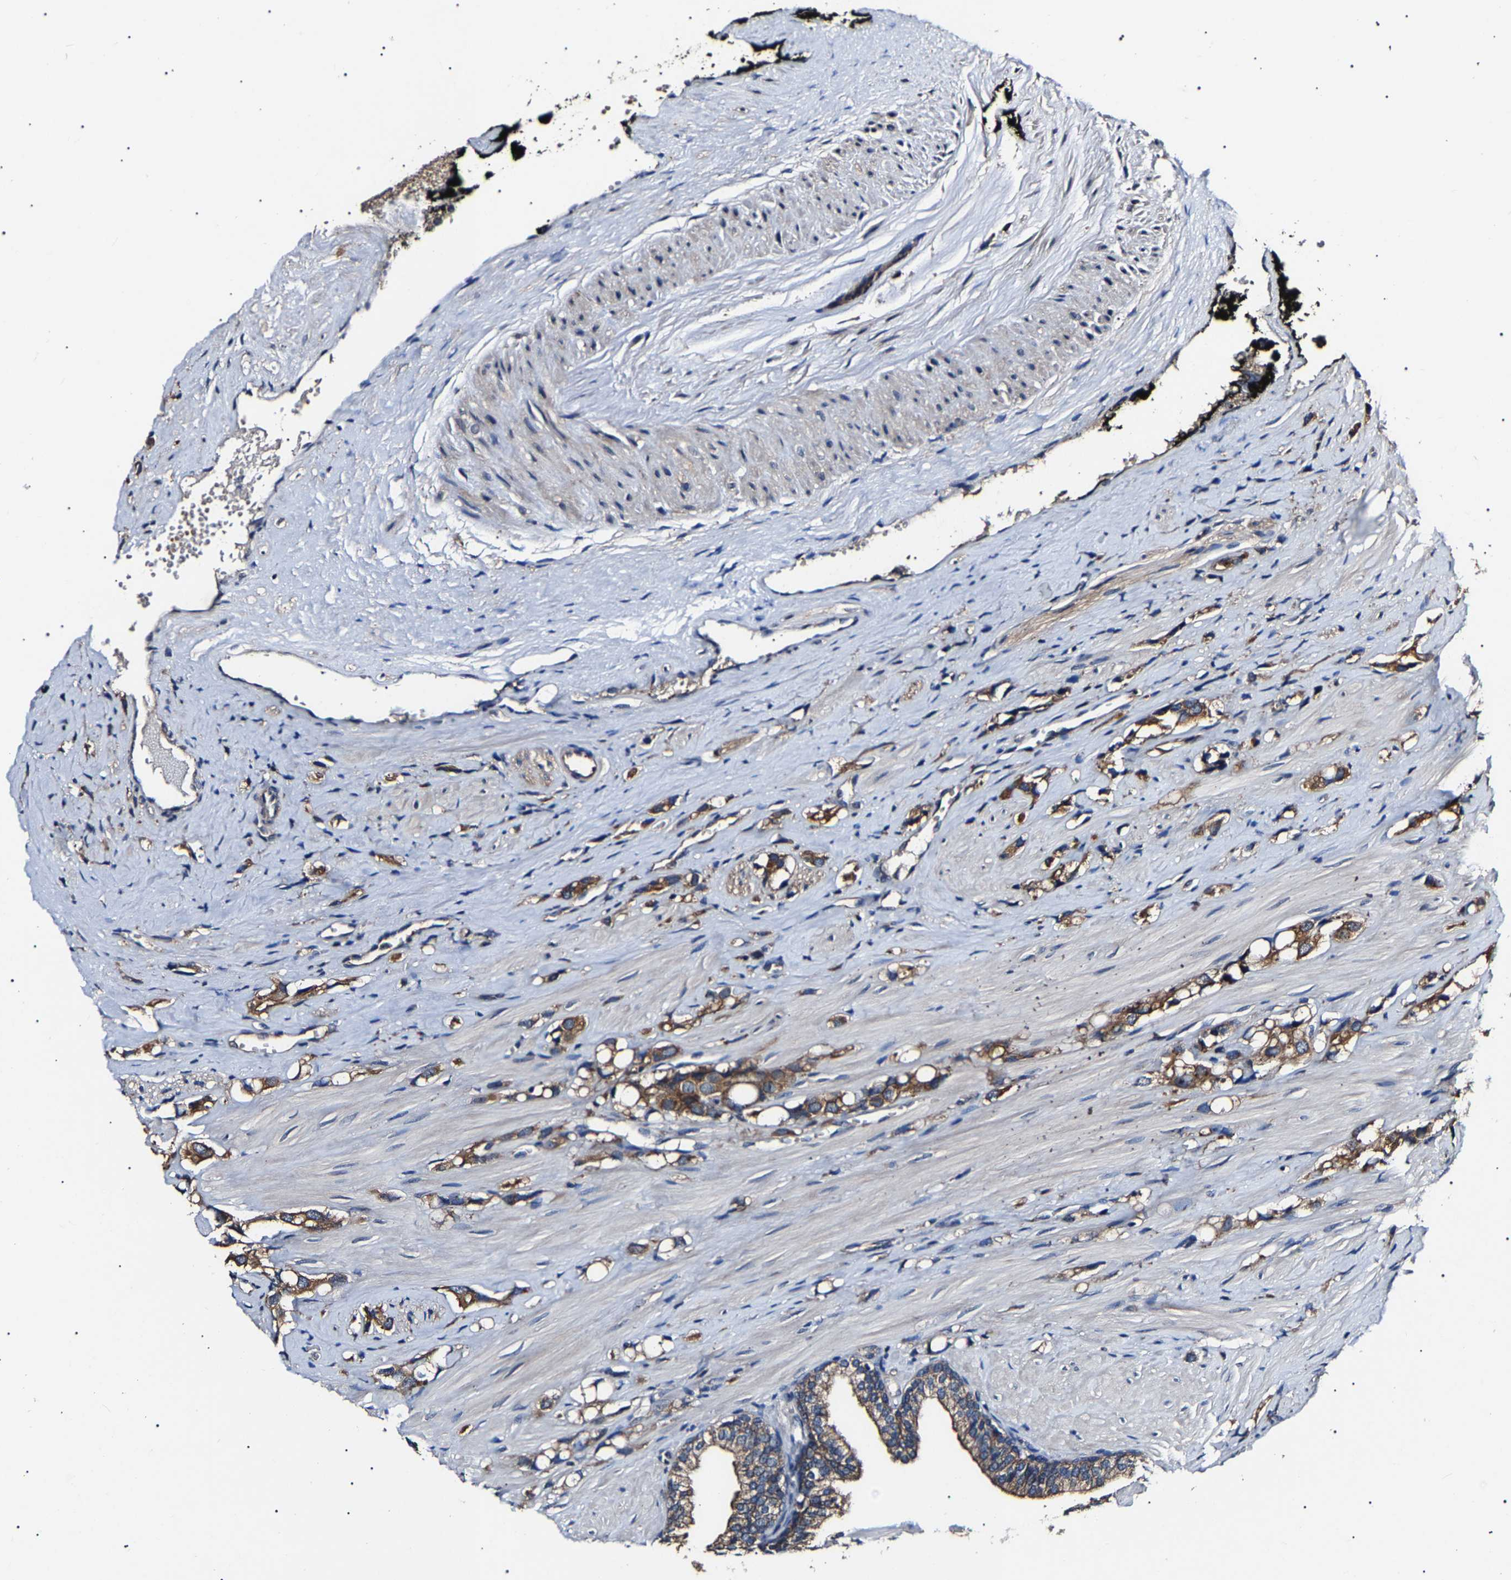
{"staining": {"intensity": "moderate", "quantity": ">75%", "location": "cytoplasmic/membranous"}, "tissue": "prostate cancer", "cell_type": "Tumor cells", "image_type": "cancer", "snomed": [{"axis": "morphology", "description": "Adenocarcinoma, High grade"}, {"axis": "topography", "description": "Prostate"}], "caption": "Protein staining reveals moderate cytoplasmic/membranous staining in about >75% of tumor cells in prostate cancer. The staining was performed using DAB, with brown indicating positive protein expression. Nuclei are stained blue with hematoxylin.", "gene": "CCT8", "patient": {"sex": "male", "age": 52}}